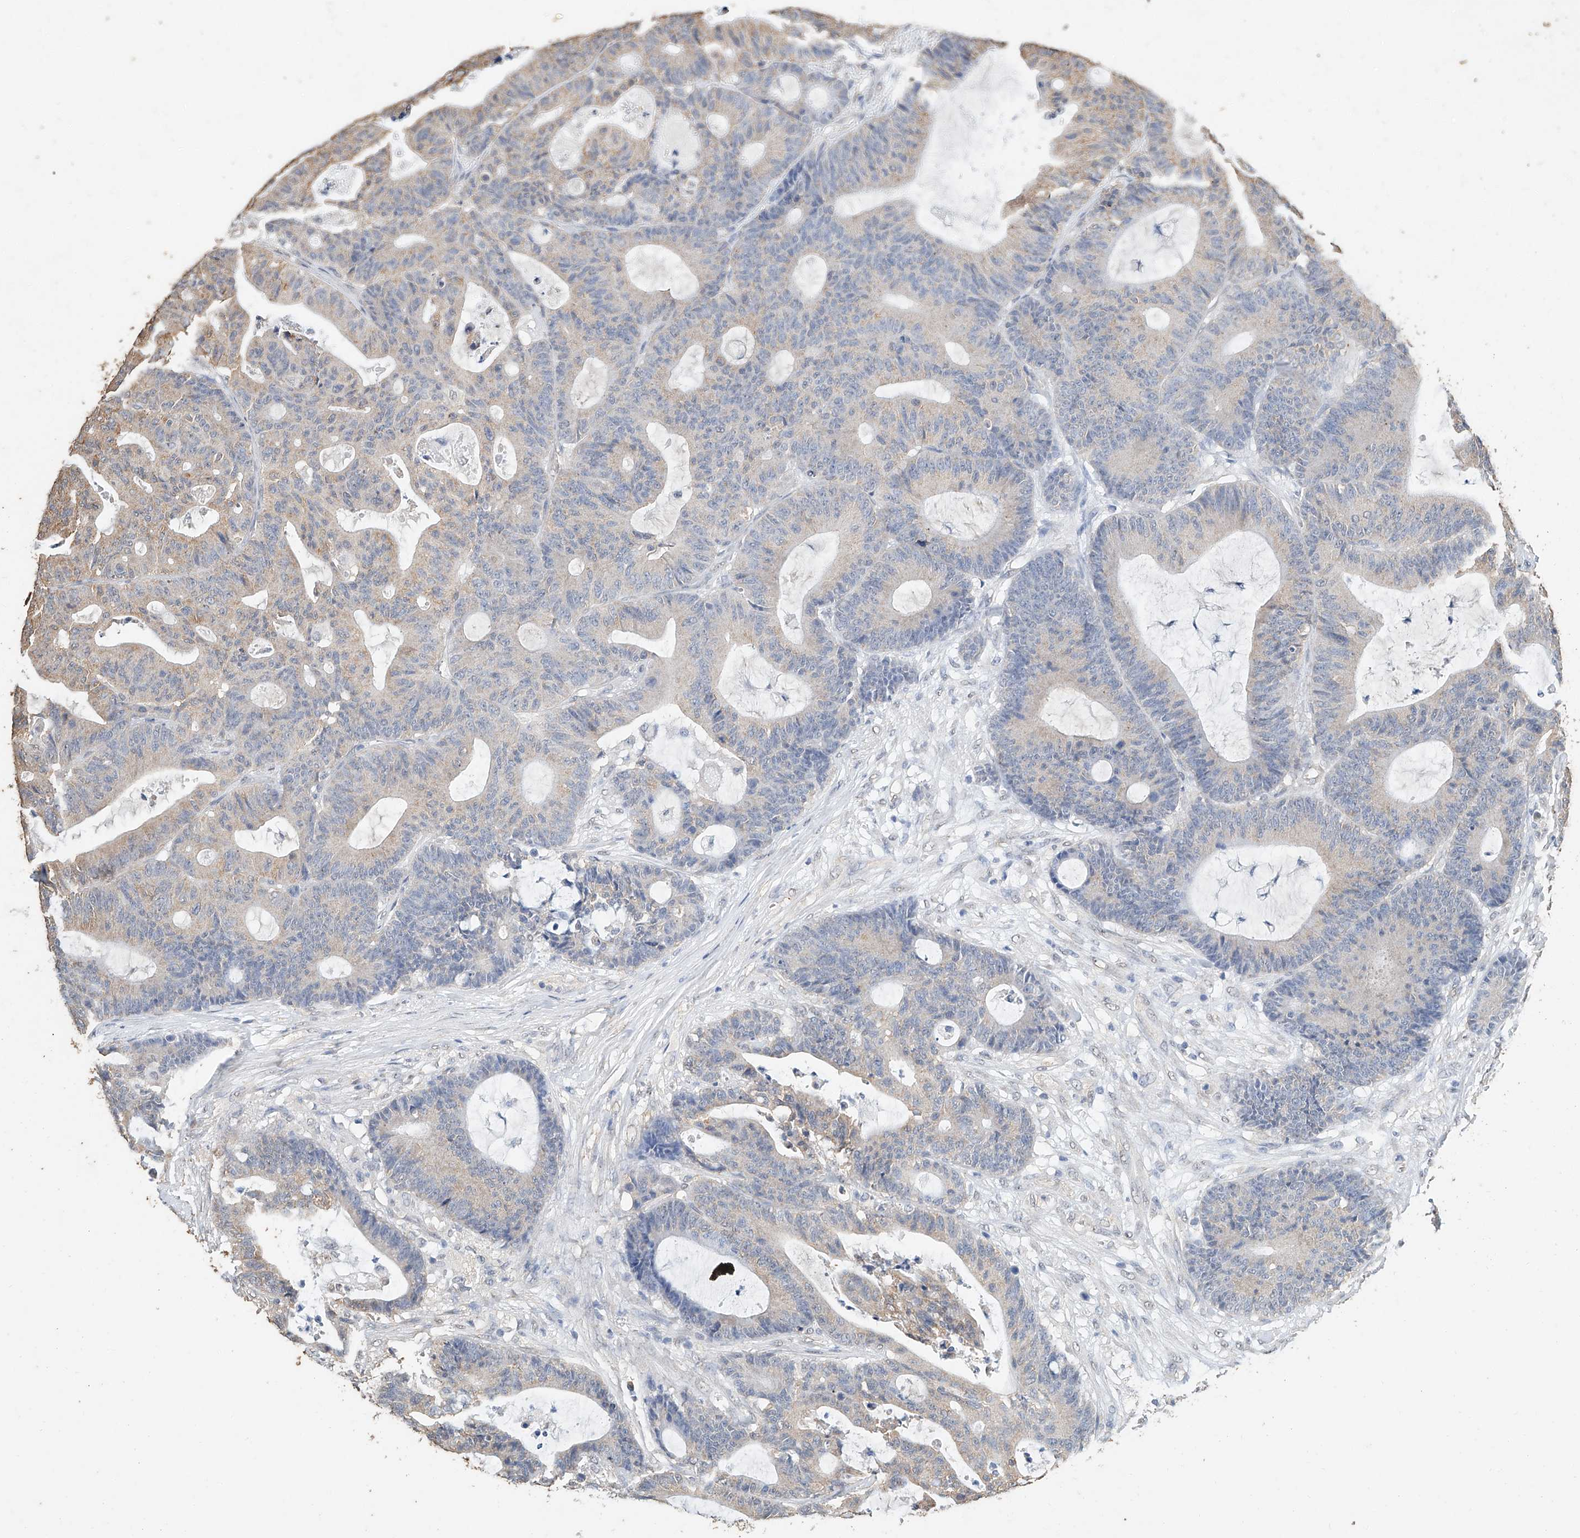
{"staining": {"intensity": "weak", "quantity": "25%-75%", "location": "cytoplasmic/membranous"}, "tissue": "colorectal cancer", "cell_type": "Tumor cells", "image_type": "cancer", "snomed": [{"axis": "morphology", "description": "Adenocarcinoma, NOS"}, {"axis": "topography", "description": "Colon"}], "caption": "Tumor cells exhibit low levels of weak cytoplasmic/membranous expression in approximately 25%-75% of cells in human colorectal adenocarcinoma. (DAB (3,3'-diaminobenzidine) IHC with brightfield microscopy, high magnification).", "gene": "CERS4", "patient": {"sex": "female", "age": 84}}